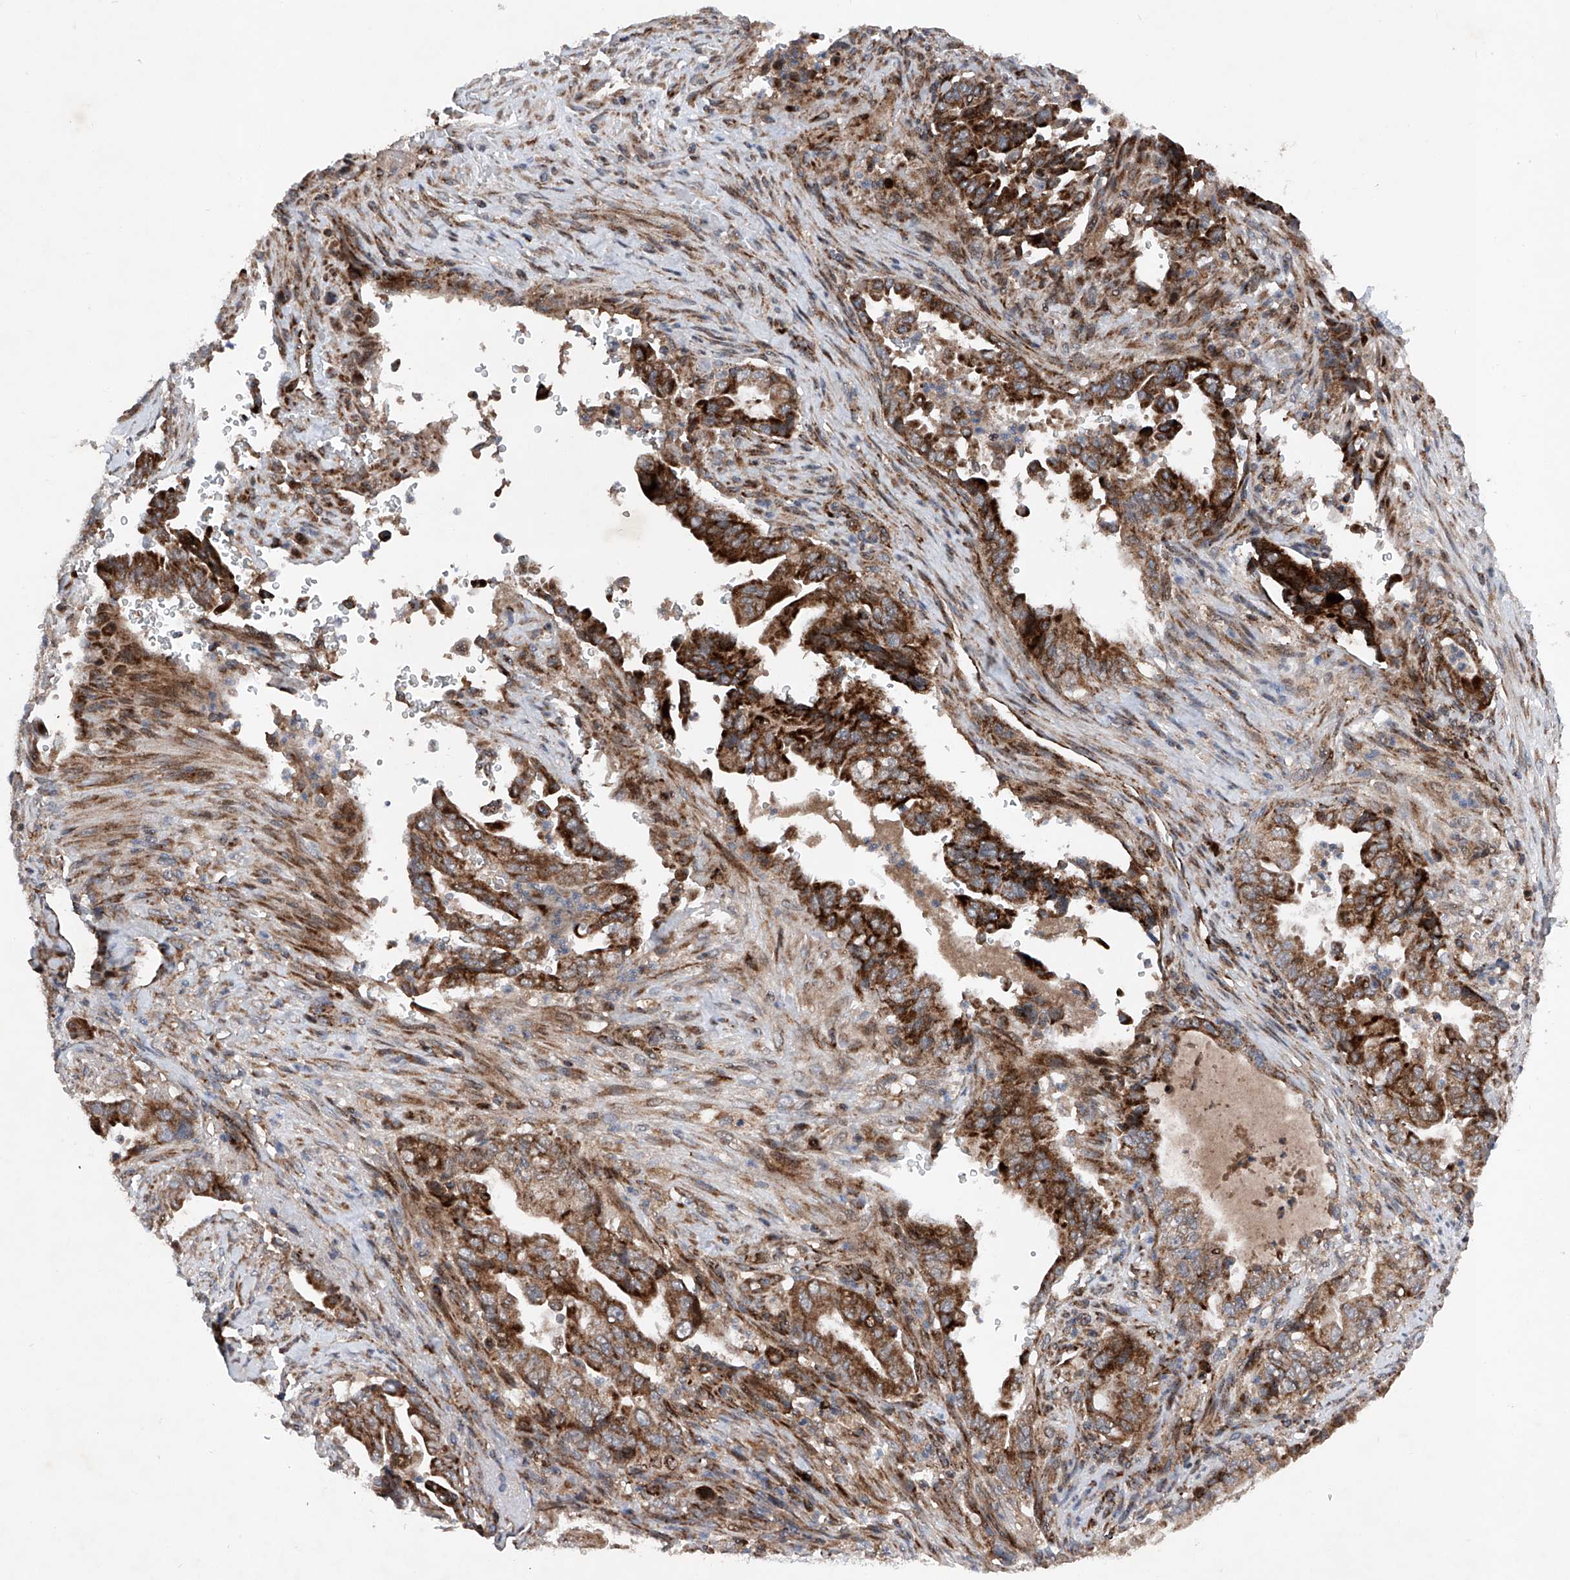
{"staining": {"intensity": "strong", "quantity": ">75%", "location": "cytoplasmic/membranous"}, "tissue": "pancreatic cancer", "cell_type": "Tumor cells", "image_type": "cancer", "snomed": [{"axis": "morphology", "description": "Adenocarcinoma, NOS"}, {"axis": "topography", "description": "Pancreas"}], "caption": "Immunohistochemical staining of pancreatic adenocarcinoma exhibits strong cytoplasmic/membranous protein staining in about >75% of tumor cells.", "gene": "DAD1", "patient": {"sex": "male", "age": 70}}